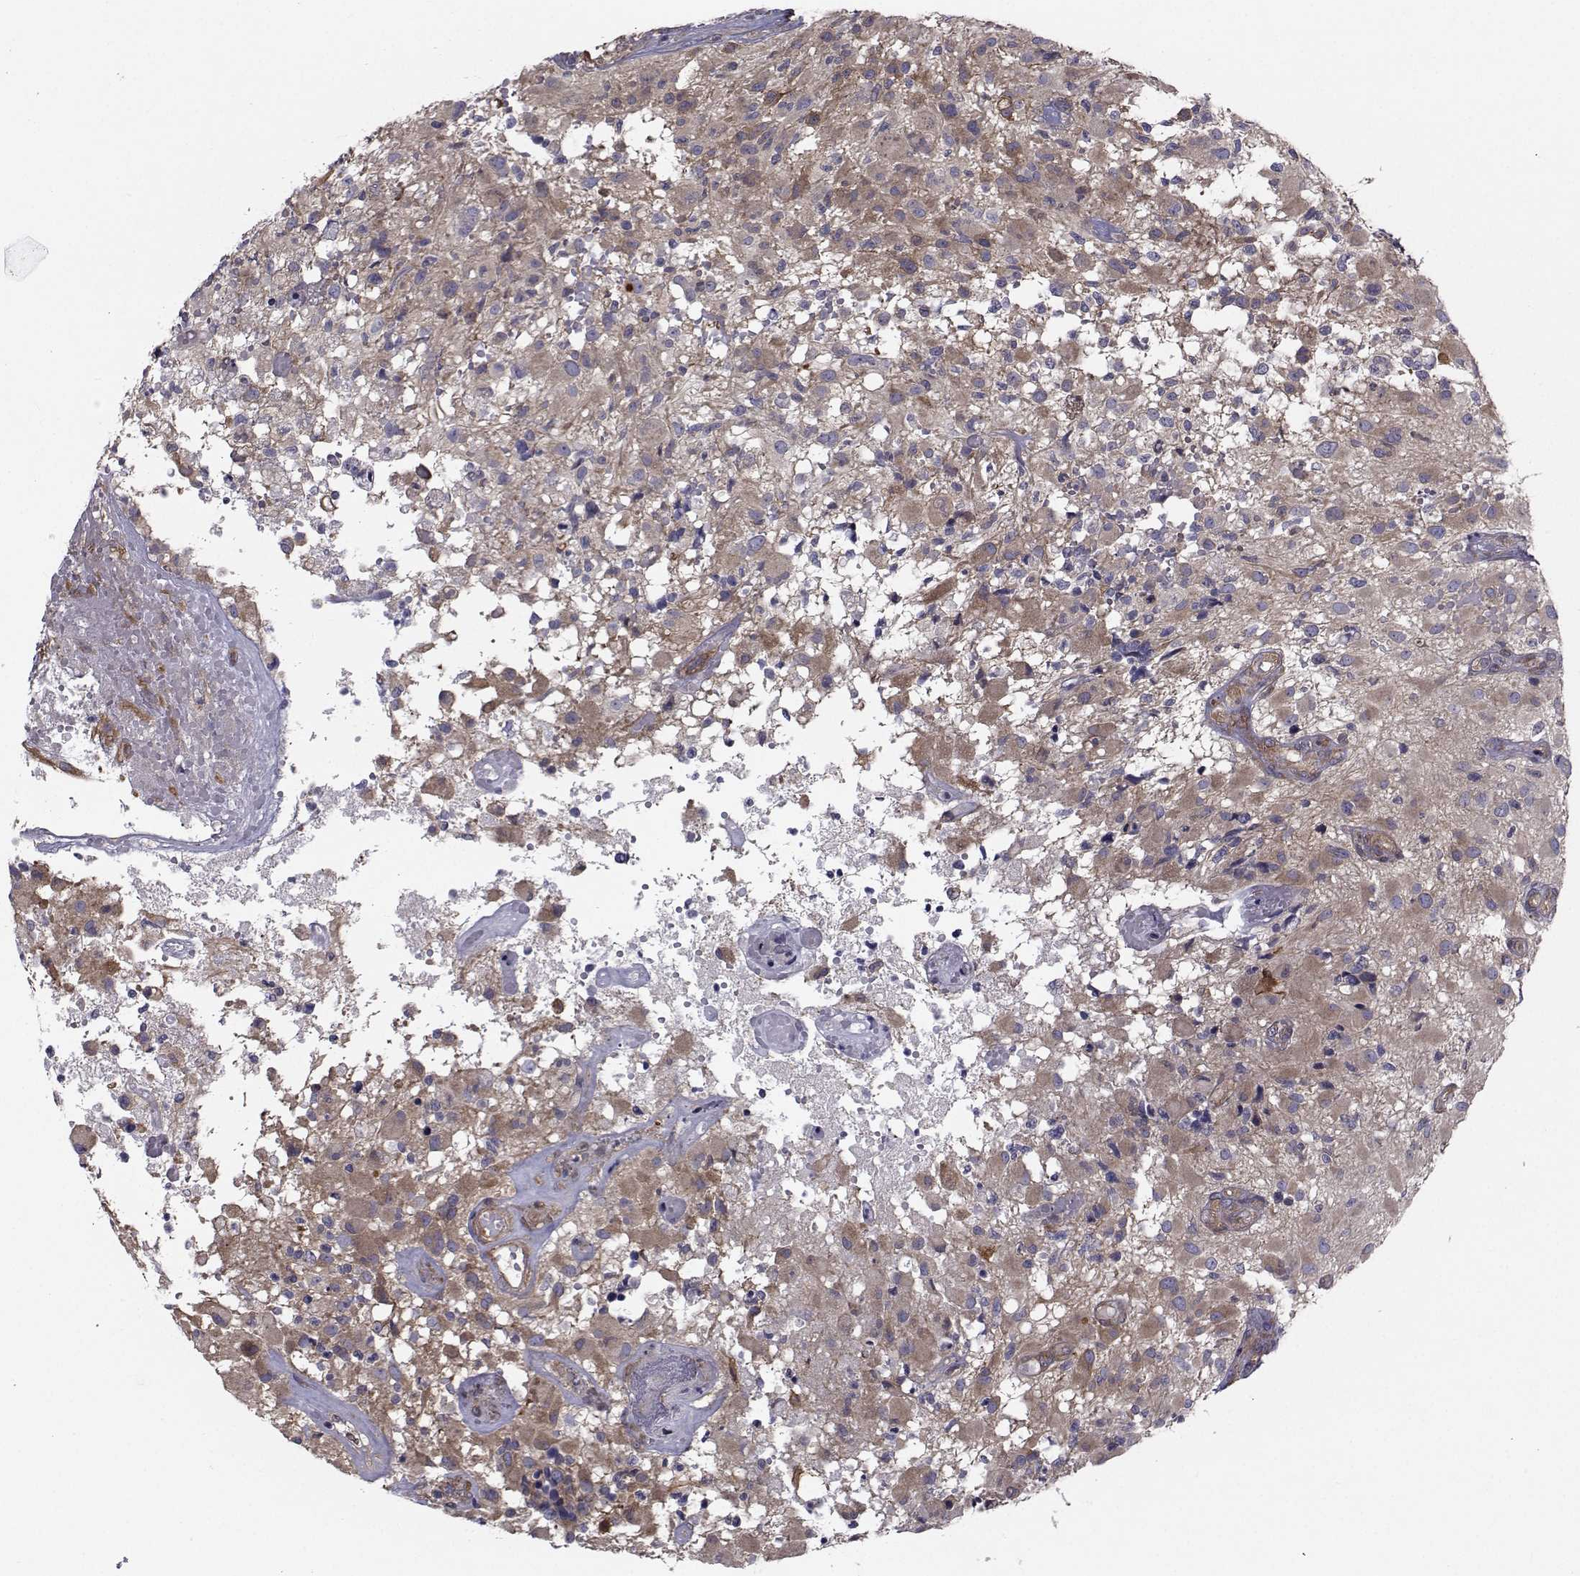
{"staining": {"intensity": "moderate", "quantity": "<25%", "location": "cytoplasmic/membranous"}, "tissue": "glioma", "cell_type": "Tumor cells", "image_type": "cancer", "snomed": [{"axis": "morphology", "description": "Glioma, malignant, High grade"}, {"axis": "topography", "description": "Brain"}], "caption": "Immunohistochemistry (IHC) of human glioma displays low levels of moderate cytoplasmic/membranous staining in approximately <25% of tumor cells. Immunohistochemistry (IHC) stains the protein of interest in brown and the nuclei are stained blue.", "gene": "TRIP10", "patient": {"sex": "female", "age": 63}}